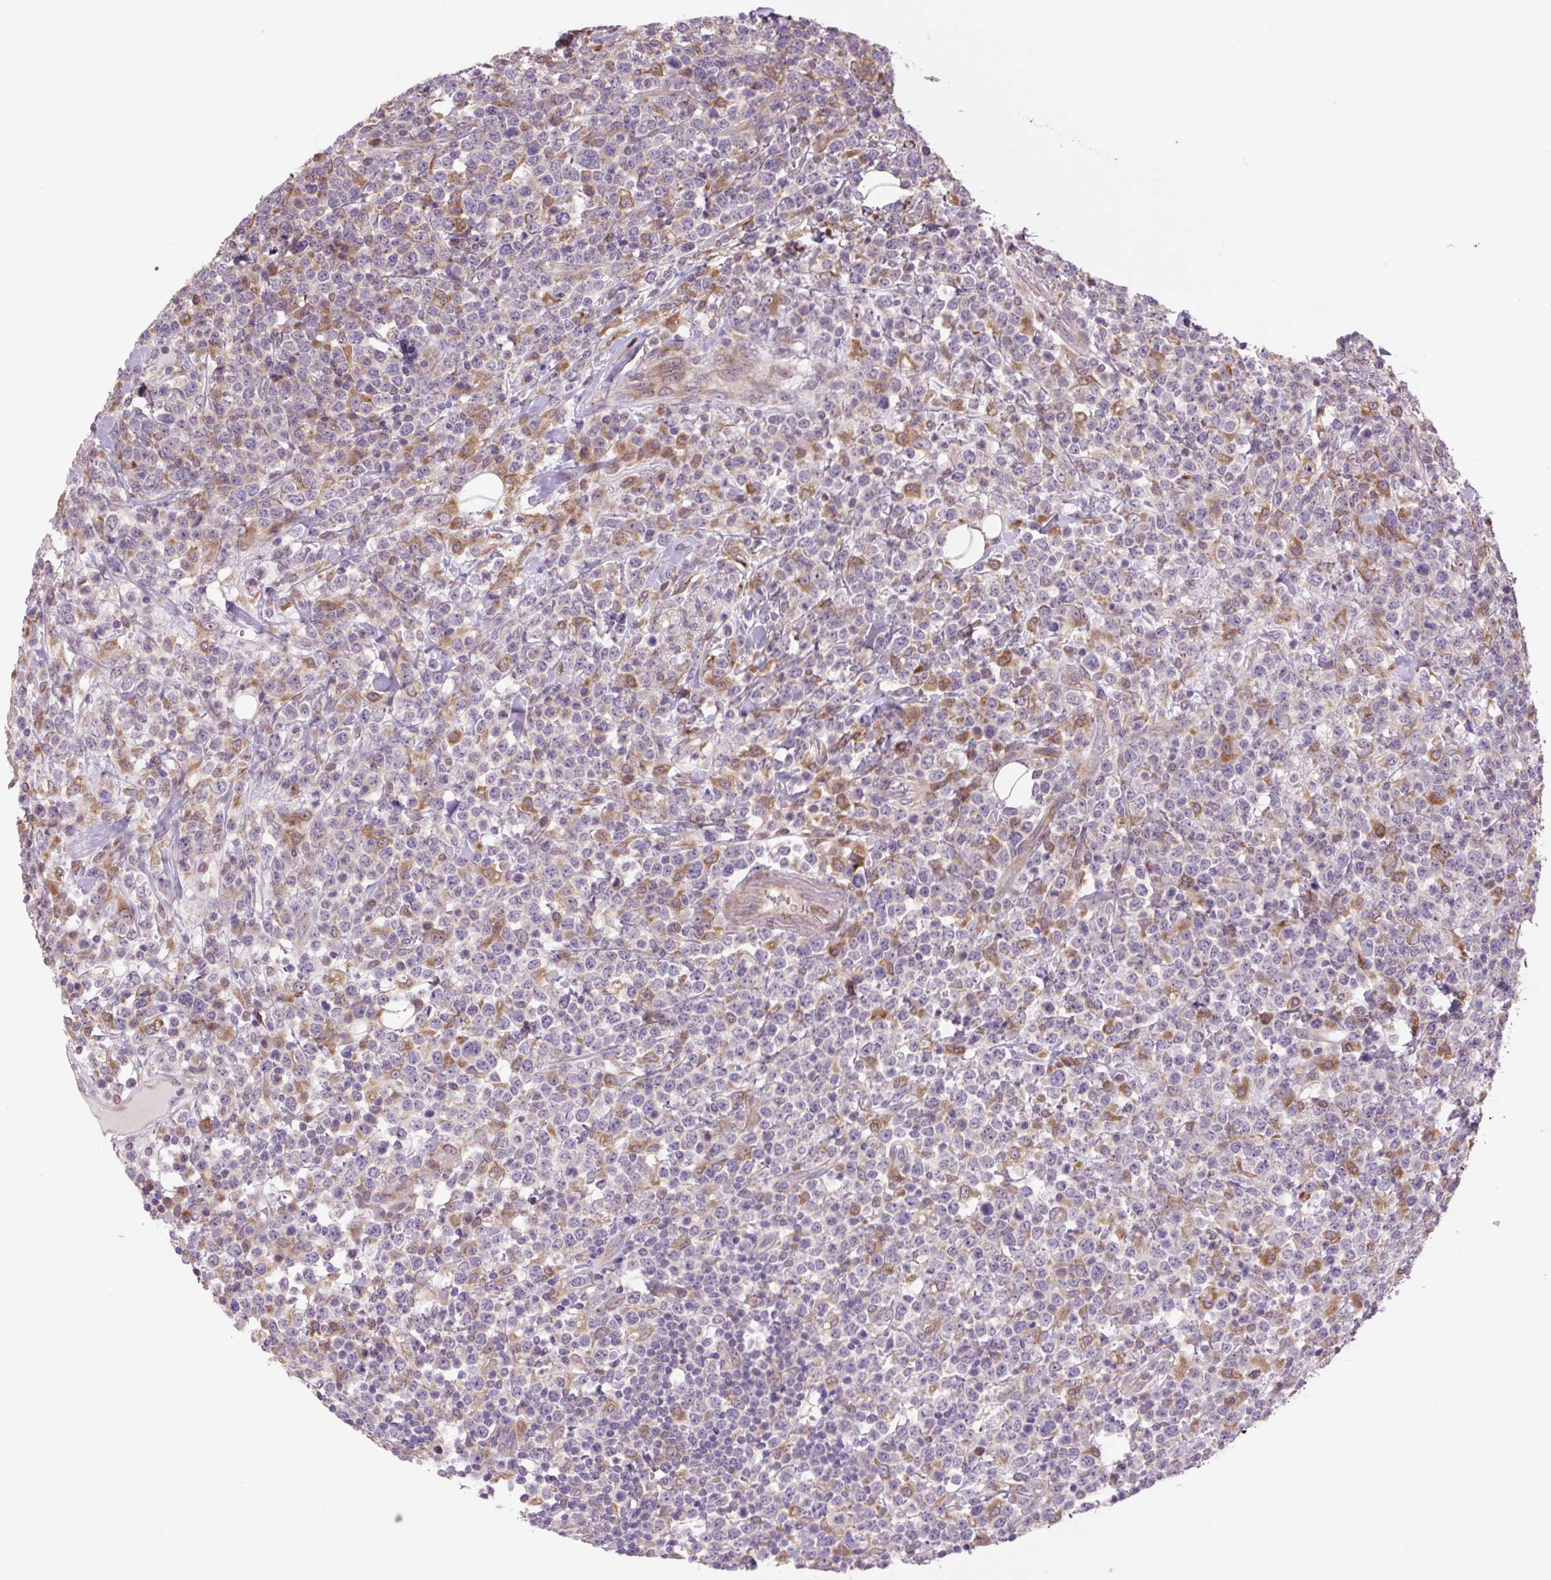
{"staining": {"intensity": "negative", "quantity": "none", "location": "none"}, "tissue": "lymphoma", "cell_type": "Tumor cells", "image_type": "cancer", "snomed": [{"axis": "morphology", "description": "Malignant lymphoma, non-Hodgkin's type, High grade"}, {"axis": "topography", "description": "Colon"}], "caption": "High-grade malignant lymphoma, non-Hodgkin's type was stained to show a protein in brown. There is no significant staining in tumor cells.", "gene": "PLA2G4A", "patient": {"sex": "female", "age": 53}}